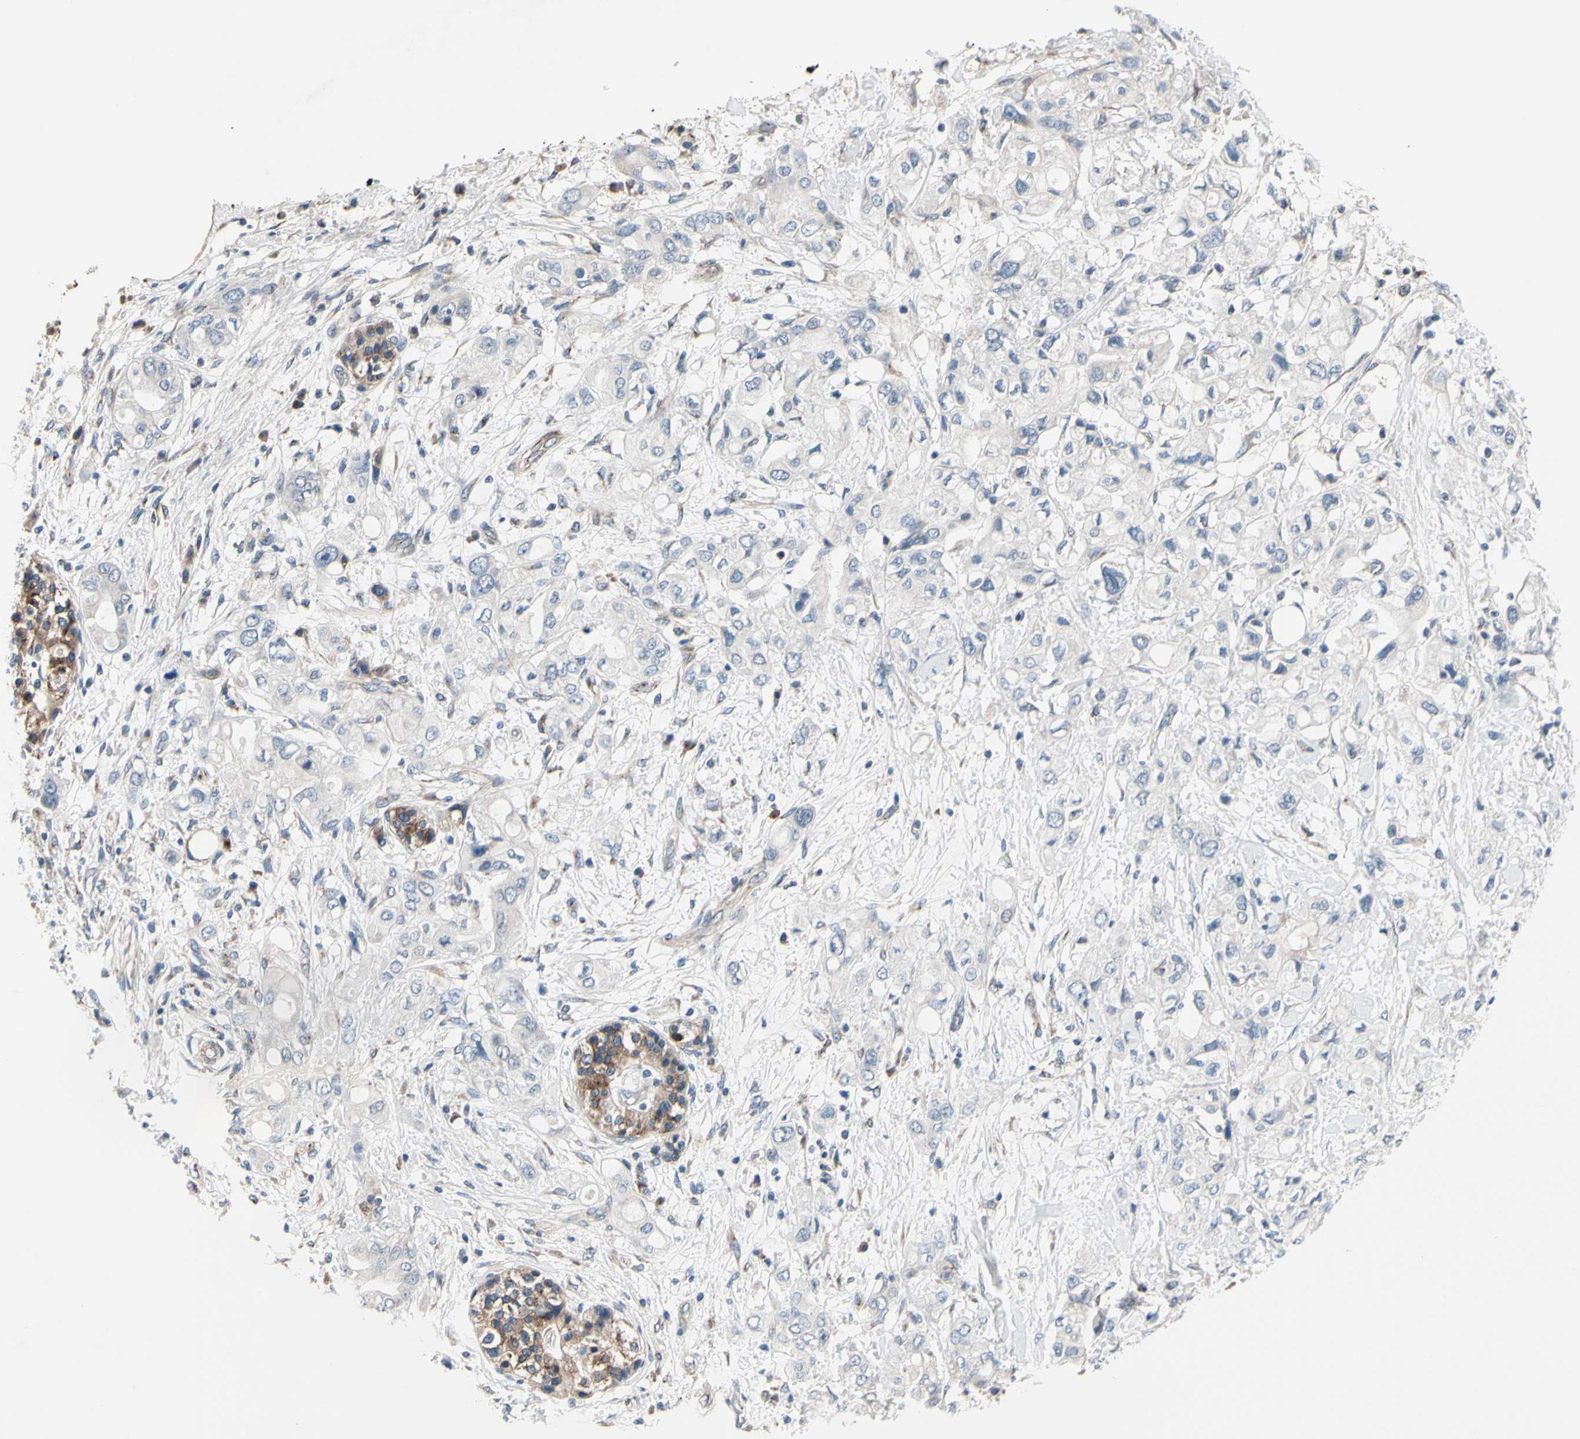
{"staining": {"intensity": "negative", "quantity": "none", "location": "none"}, "tissue": "pancreatic cancer", "cell_type": "Tumor cells", "image_type": "cancer", "snomed": [{"axis": "morphology", "description": "Adenocarcinoma, NOS"}, {"axis": "topography", "description": "Pancreas"}], "caption": "The micrograph demonstrates no staining of tumor cells in adenocarcinoma (pancreatic).", "gene": "PRKAR2B", "patient": {"sex": "female", "age": 56}}